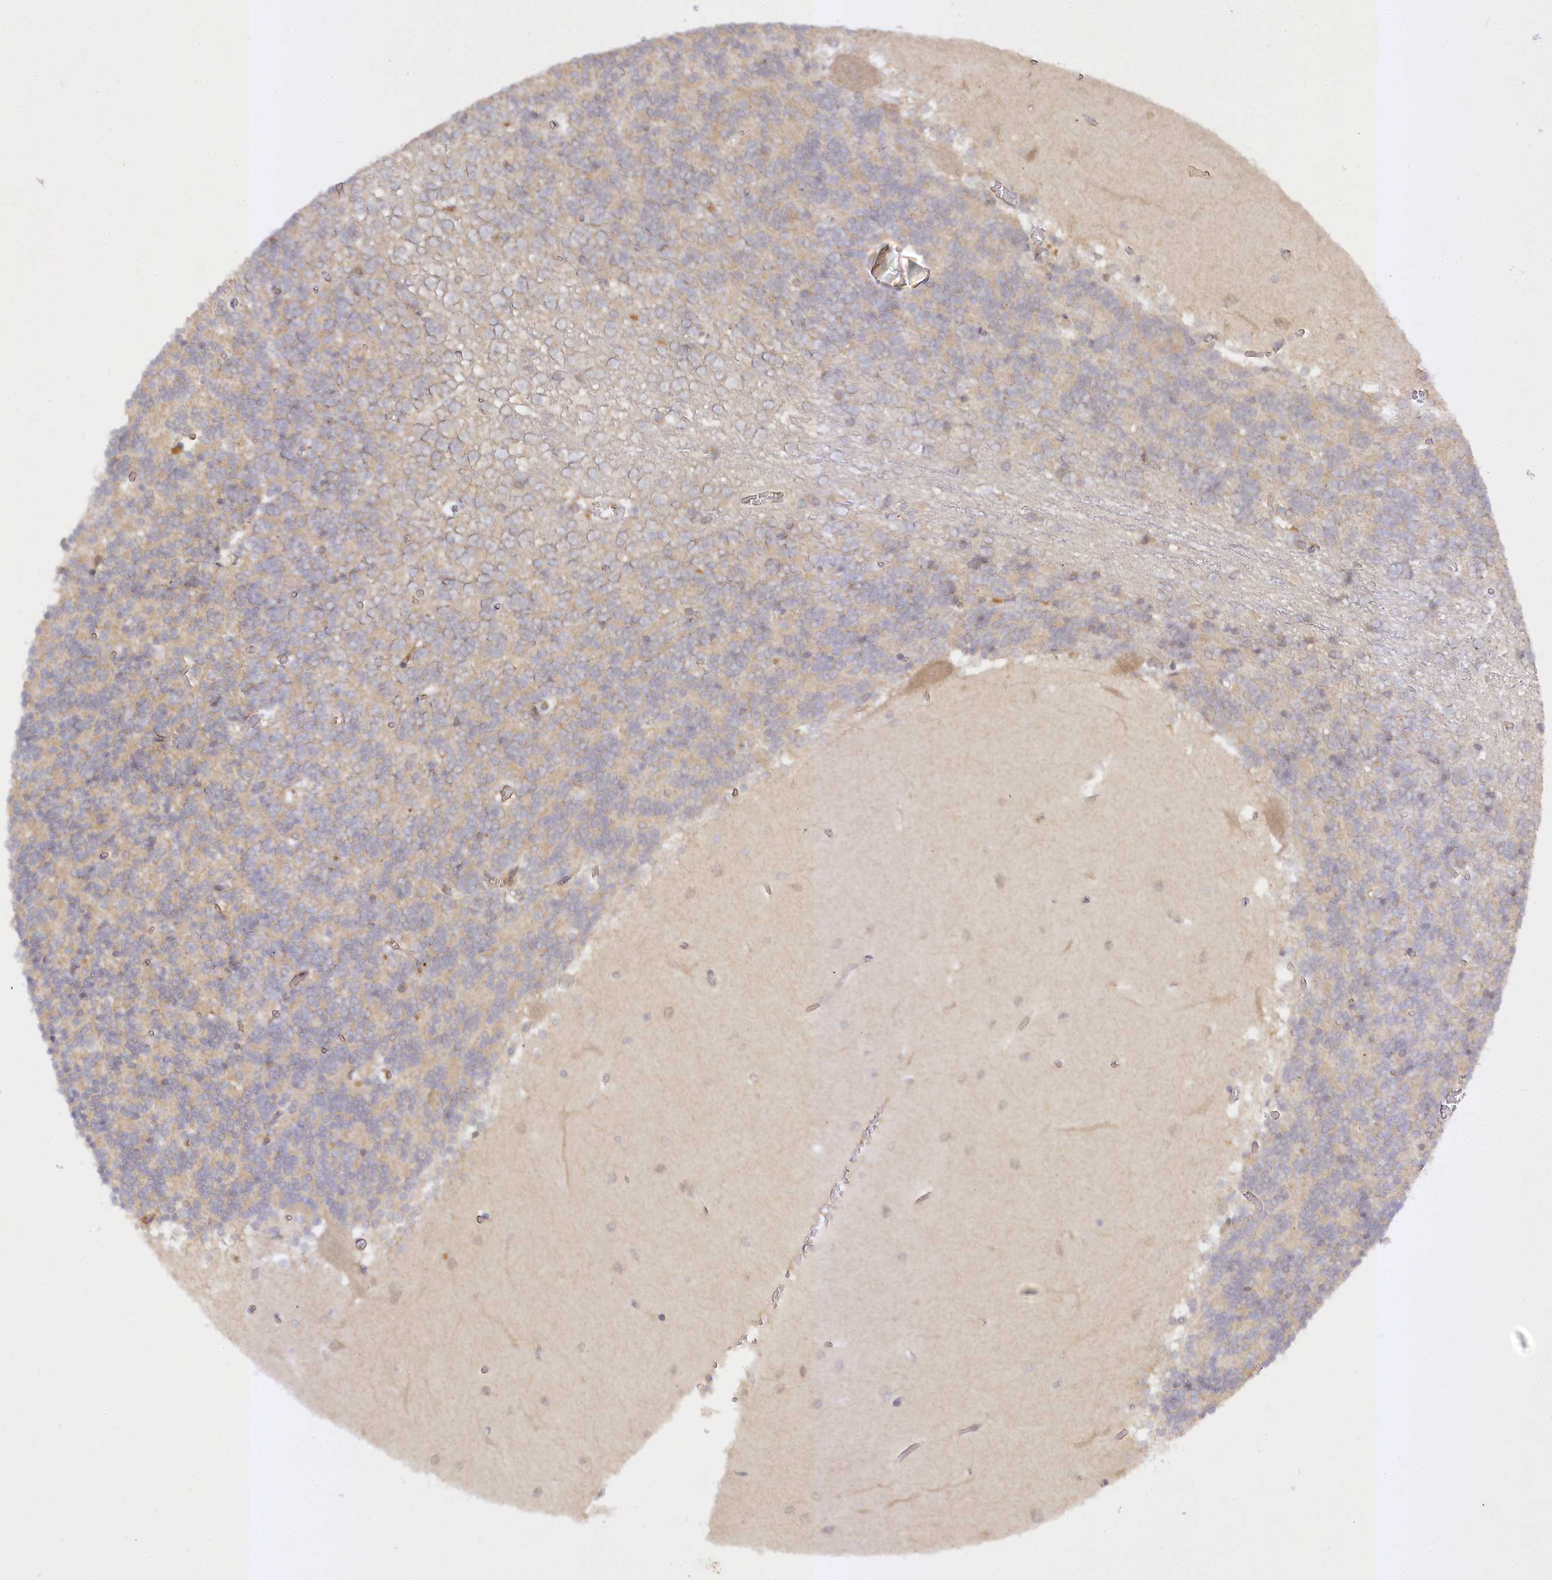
{"staining": {"intensity": "weak", "quantity": "25%-75%", "location": "cytoplasmic/membranous"}, "tissue": "cerebellum", "cell_type": "Cells in granular layer", "image_type": "normal", "snomed": [{"axis": "morphology", "description": "Normal tissue, NOS"}, {"axis": "topography", "description": "Cerebellum"}], "caption": "Protein analysis of benign cerebellum demonstrates weak cytoplasmic/membranous positivity in approximately 25%-75% of cells in granular layer.", "gene": "TRAF3IP1", "patient": {"sex": "male", "age": 37}}